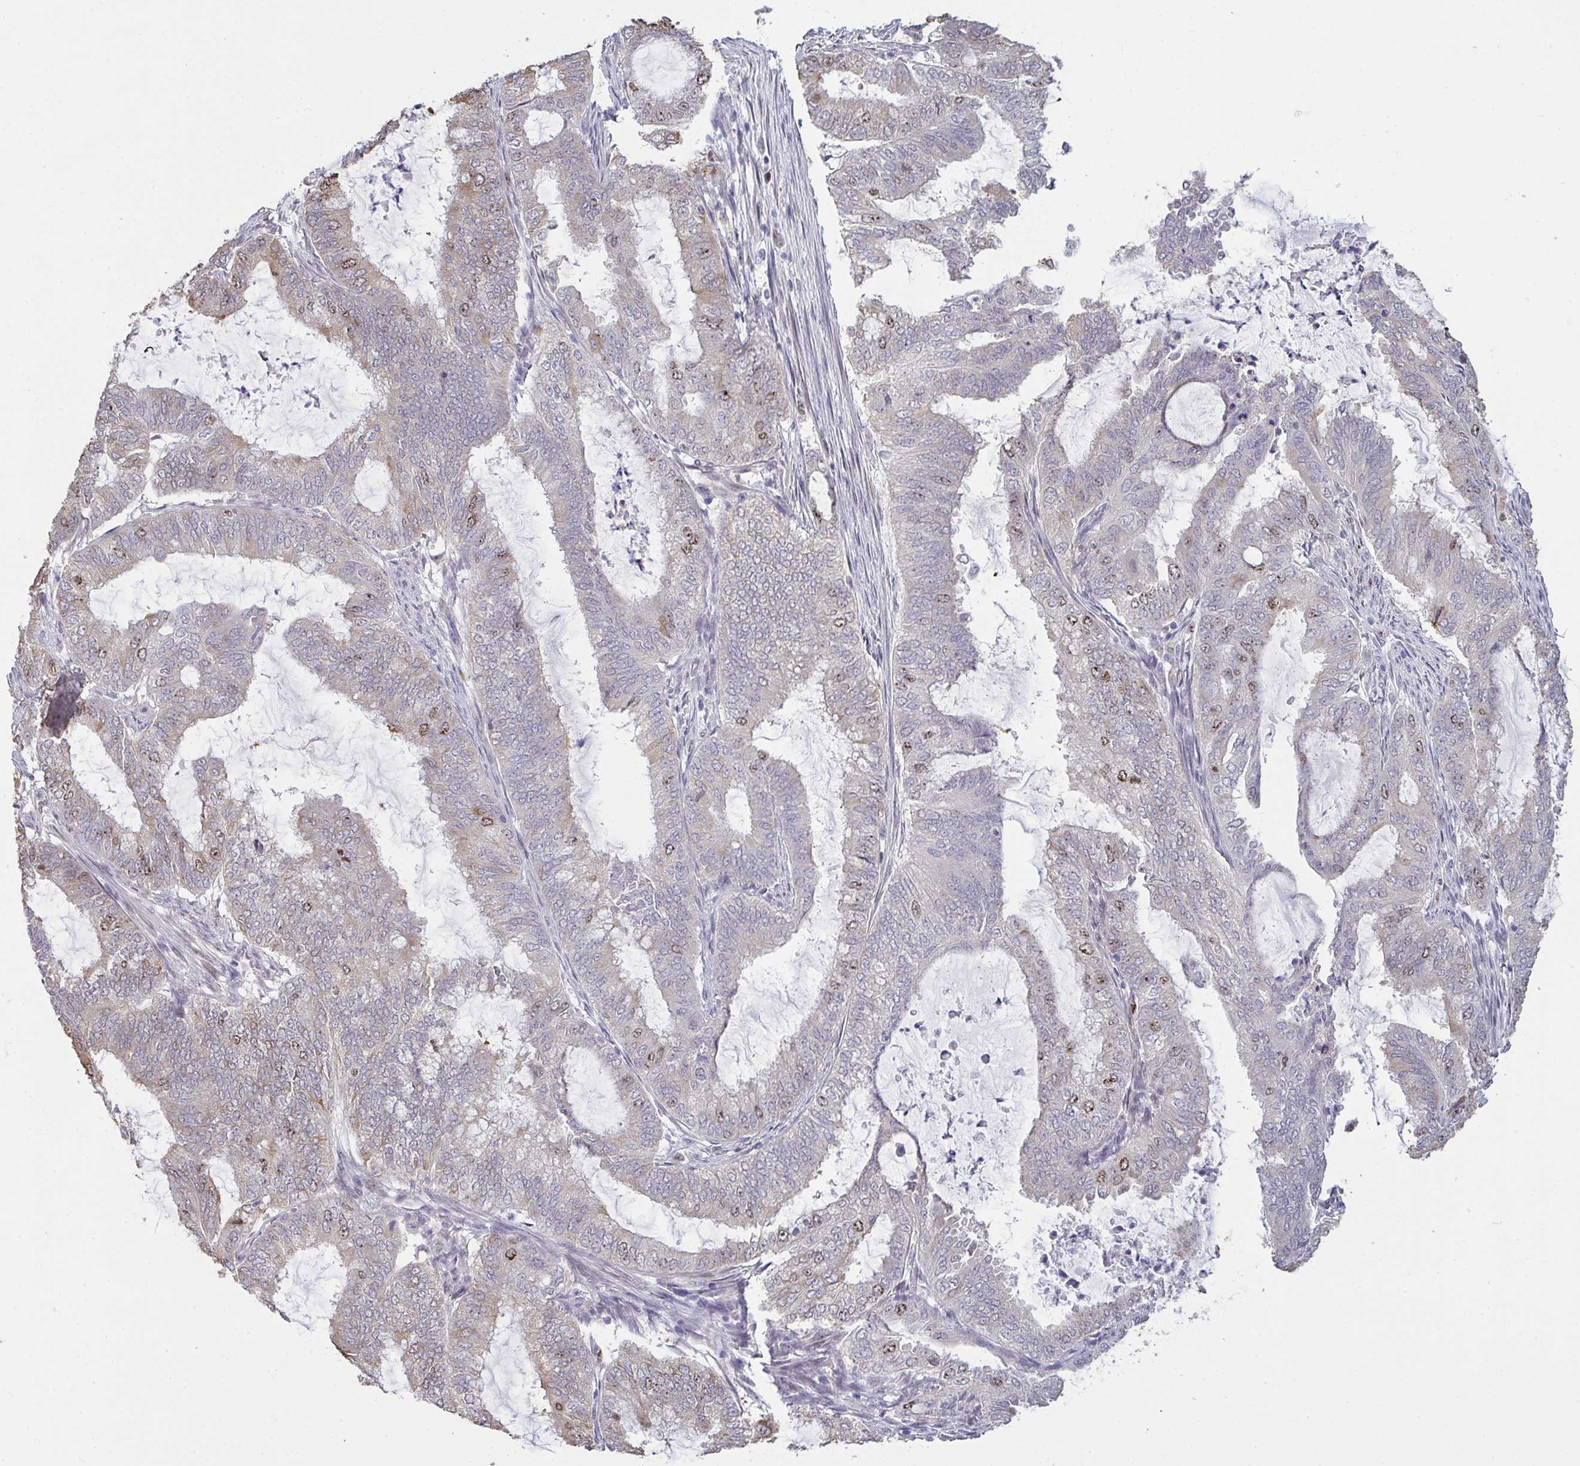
{"staining": {"intensity": "moderate", "quantity": "<25%", "location": "cytoplasmic/membranous,nuclear"}, "tissue": "endometrial cancer", "cell_type": "Tumor cells", "image_type": "cancer", "snomed": [{"axis": "morphology", "description": "Adenocarcinoma, NOS"}, {"axis": "topography", "description": "Endometrium"}], "caption": "Immunohistochemical staining of endometrial cancer (adenocarcinoma) displays low levels of moderate cytoplasmic/membranous and nuclear protein positivity in about <25% of tumor cells.", "gene": "SETD7", "patient": {"sex": "female", "age": 51}}